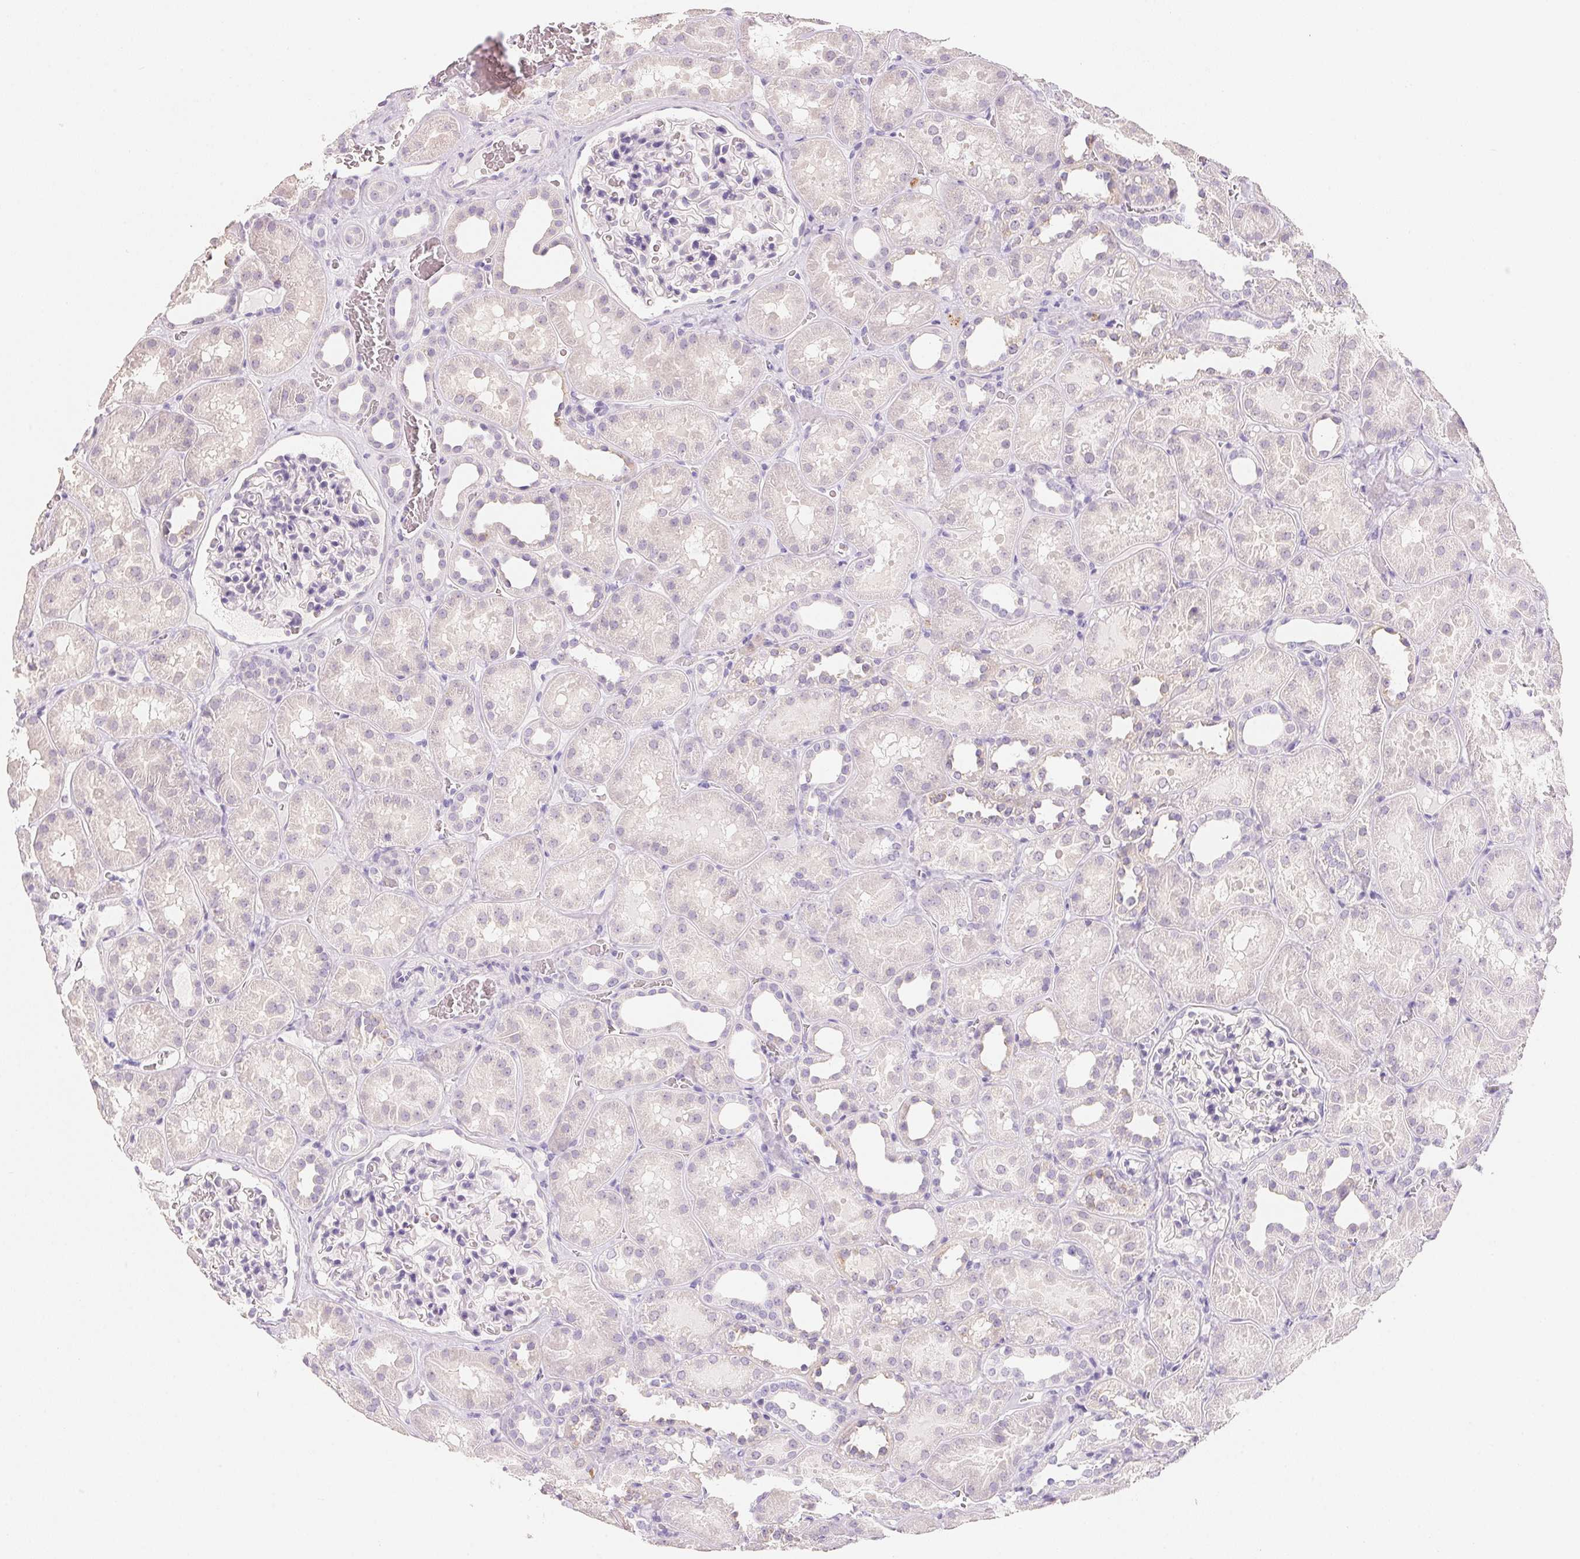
{"staining": {"intensity": "negative", "quantity": "none", "location": "none"}, "tissue": "kidney", "cell_type": "Cells in glomeruli", "image_type": "normal", "snomed": [{"axis": "morphology", "description": "Normal tissue, NOS"}, {"axis": "topography", "description": "Kidney"}], "caption": "High power microscopy micrograph of an IHC image of normal kidney, revealing no significant positivity in cells in glomeruli.", "gene": "ACP3", "patient": {"sex": "female", "age": 41}}